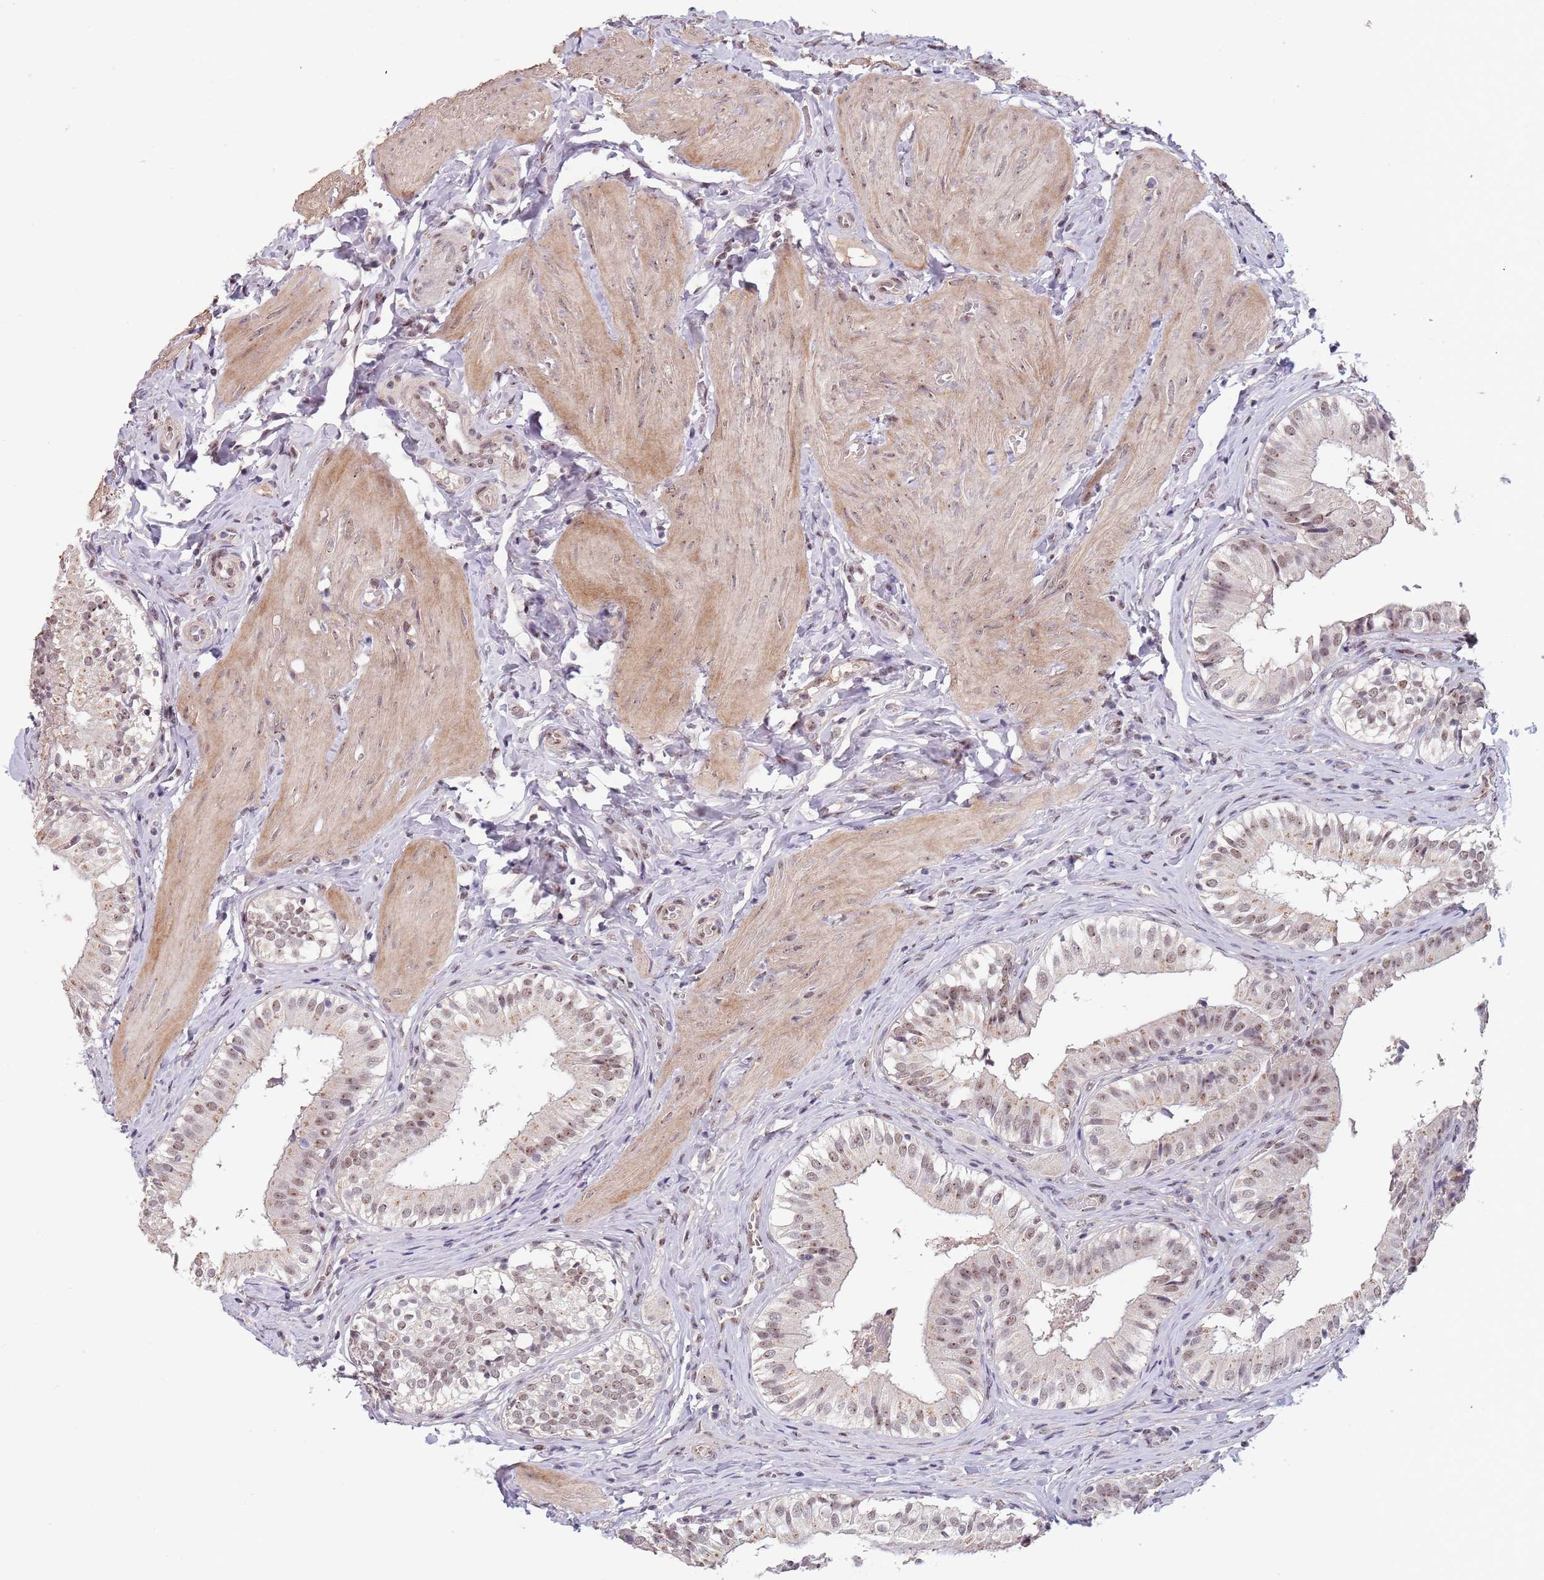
{"staining": {"intensity": "moderate", "quantity": ">75%", "location": "nuclear"}, "tissue": "gallbladder", "cell_type": "Glandular cells", "image_type": "normal", "snomed": [{"axis": "morphology", "description": "Normal tissue, NOS"}, {"axis": "topography", "description": "Gallbladder"}], "caption": "The immunohistochemical stain highlights moderate nuclear positivity in glandular cells of normal gallbladder. (DAB = brown stain, brightfield microscopy at high magnification).", "gene": "CIZ1", "patient": {"sex": "female", "age": 47}}